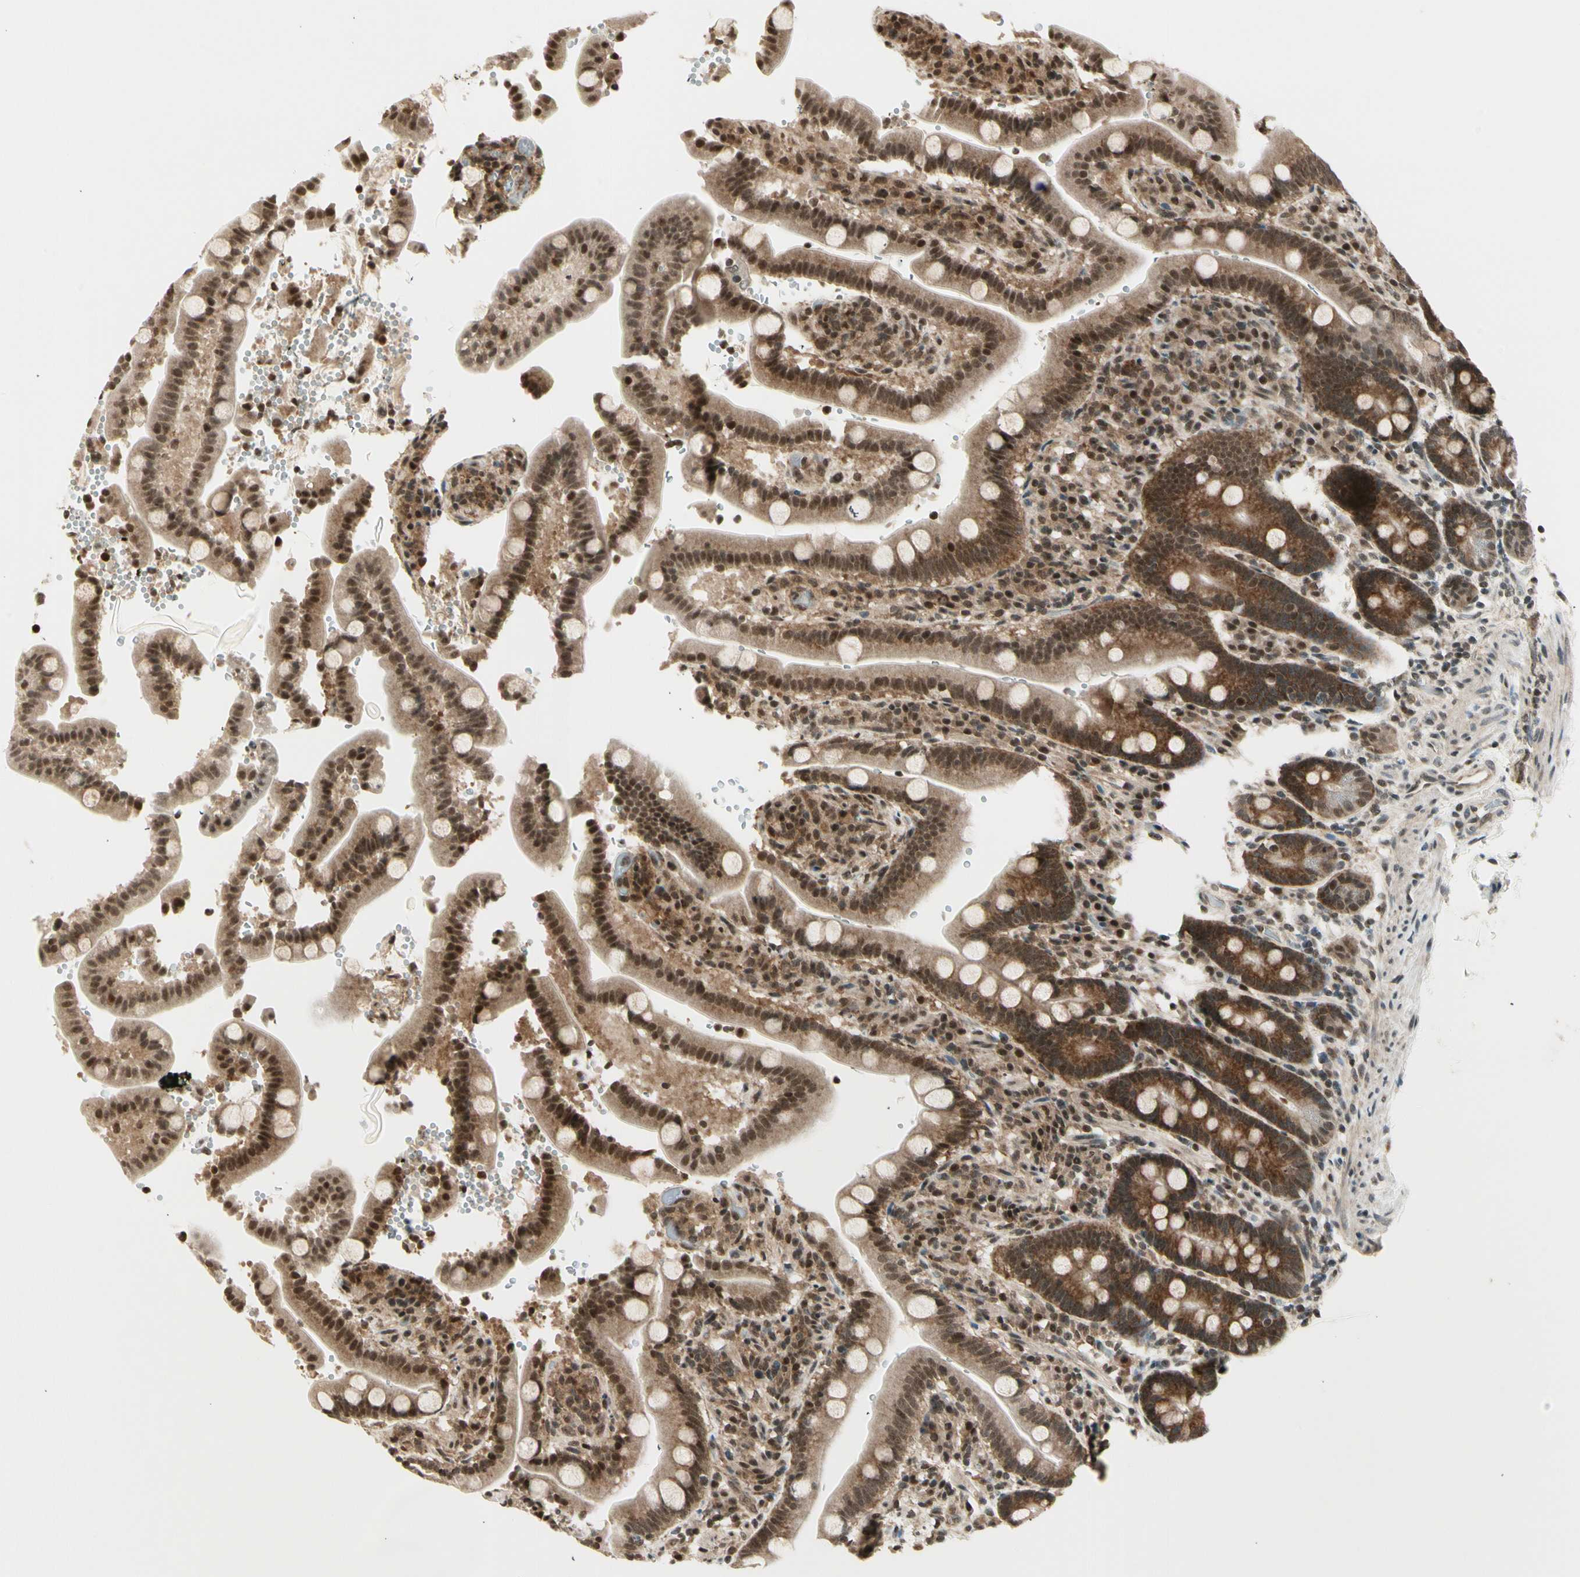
{"staining": {"intensity": "strong", "quantity": ">75%", "location": "cytoplasmic/membranous,nuclear"}, "tissue": "duodenum", "cell_type": "Glandular cells", "image_type": "normal", "snomed": [{"axis": "morphology", "description": "Normal tissue, NOS"}, {"axis": "topography", "description": "Small intestine, NOS"}], "caption": "IHC image of unremarkable human duodenum stained for a protein (brown), which reveals high levels of strong cytoplasmic/membranous,nuclear positivity in about >75% of glandular cells.", "gene": "SMN2", "patient": {"sex": "female", "age": 71}}